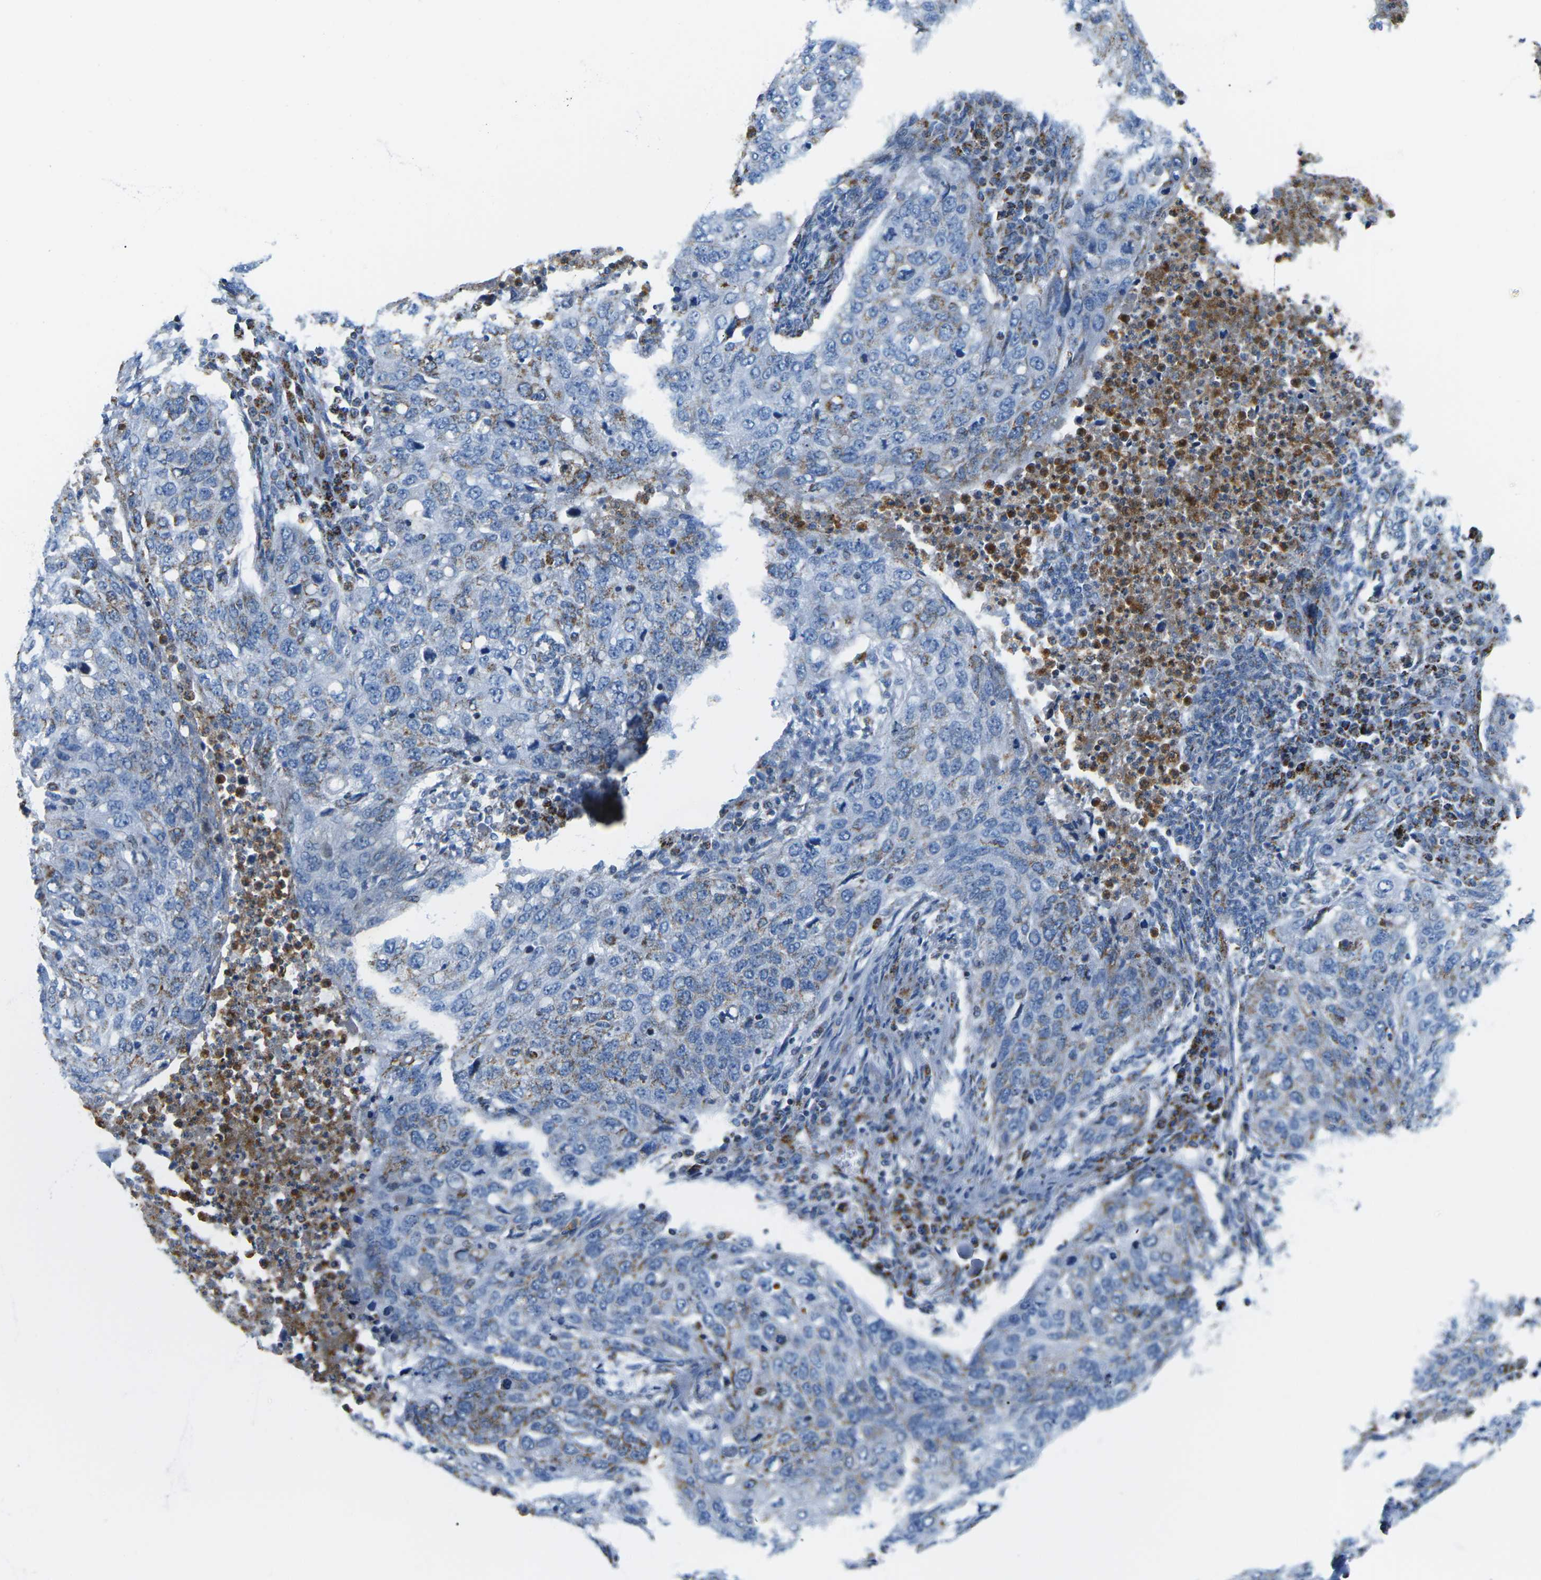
{"staining": {"intensity": "weak", "quantity": "<25%", "location": "cytoplasmic/membranous"}, "tissue": "lung cancer", "cell_type": "Tumor cells", "image_type": "cancer", "snomed": [{"axis": "morphology", "description": "Squamous cell carcinoma, NOS"}, {"axis": "topography", "description": "Lung"}], "caption": "Protein analysis of lung cancer displays no significant positivity in tumor cells.", "gene": "COX6C", "patient": {"sex": "female", "age": 63}}